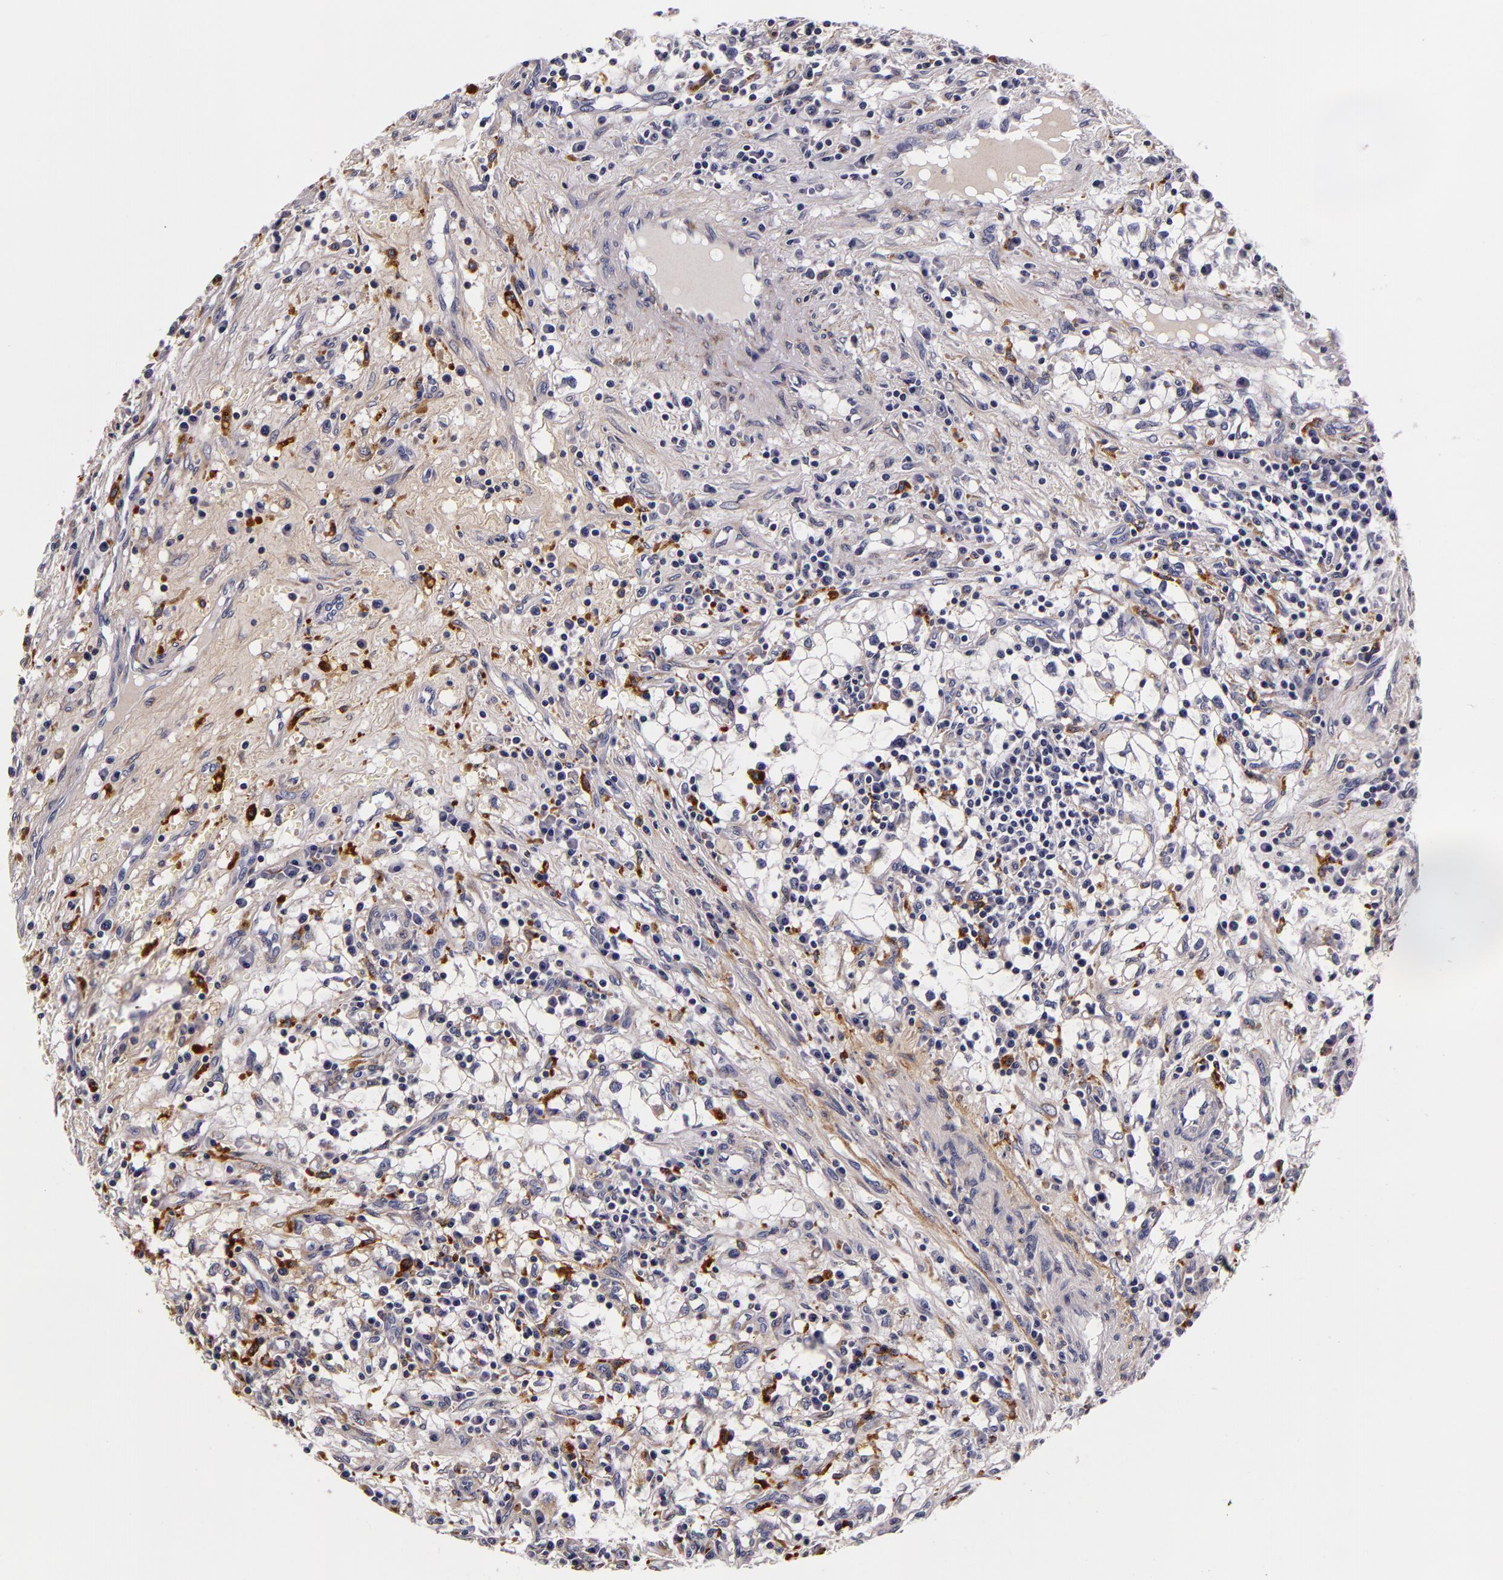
{"staining": {"intensity": "negative", "quantity": "none", "location": "none"}, "tissue": "renal cancer", "cell_type": "Tumor cells", "image_type": "cancer", "snomed": [{"axis": "morphology", "description": "Adenocarcinoma, NOS"}, {"axis": "topography", "description": "Kidney"}], "caption": "The micrograph displays no staining of tumor cells in renal cancer. (DAB (3,3'-diaminobenzidine) immunohistochemistry (IHC), high magnification).", "gene": "LGALS3BP", "patient": {"sex": "male", "age": 82}}